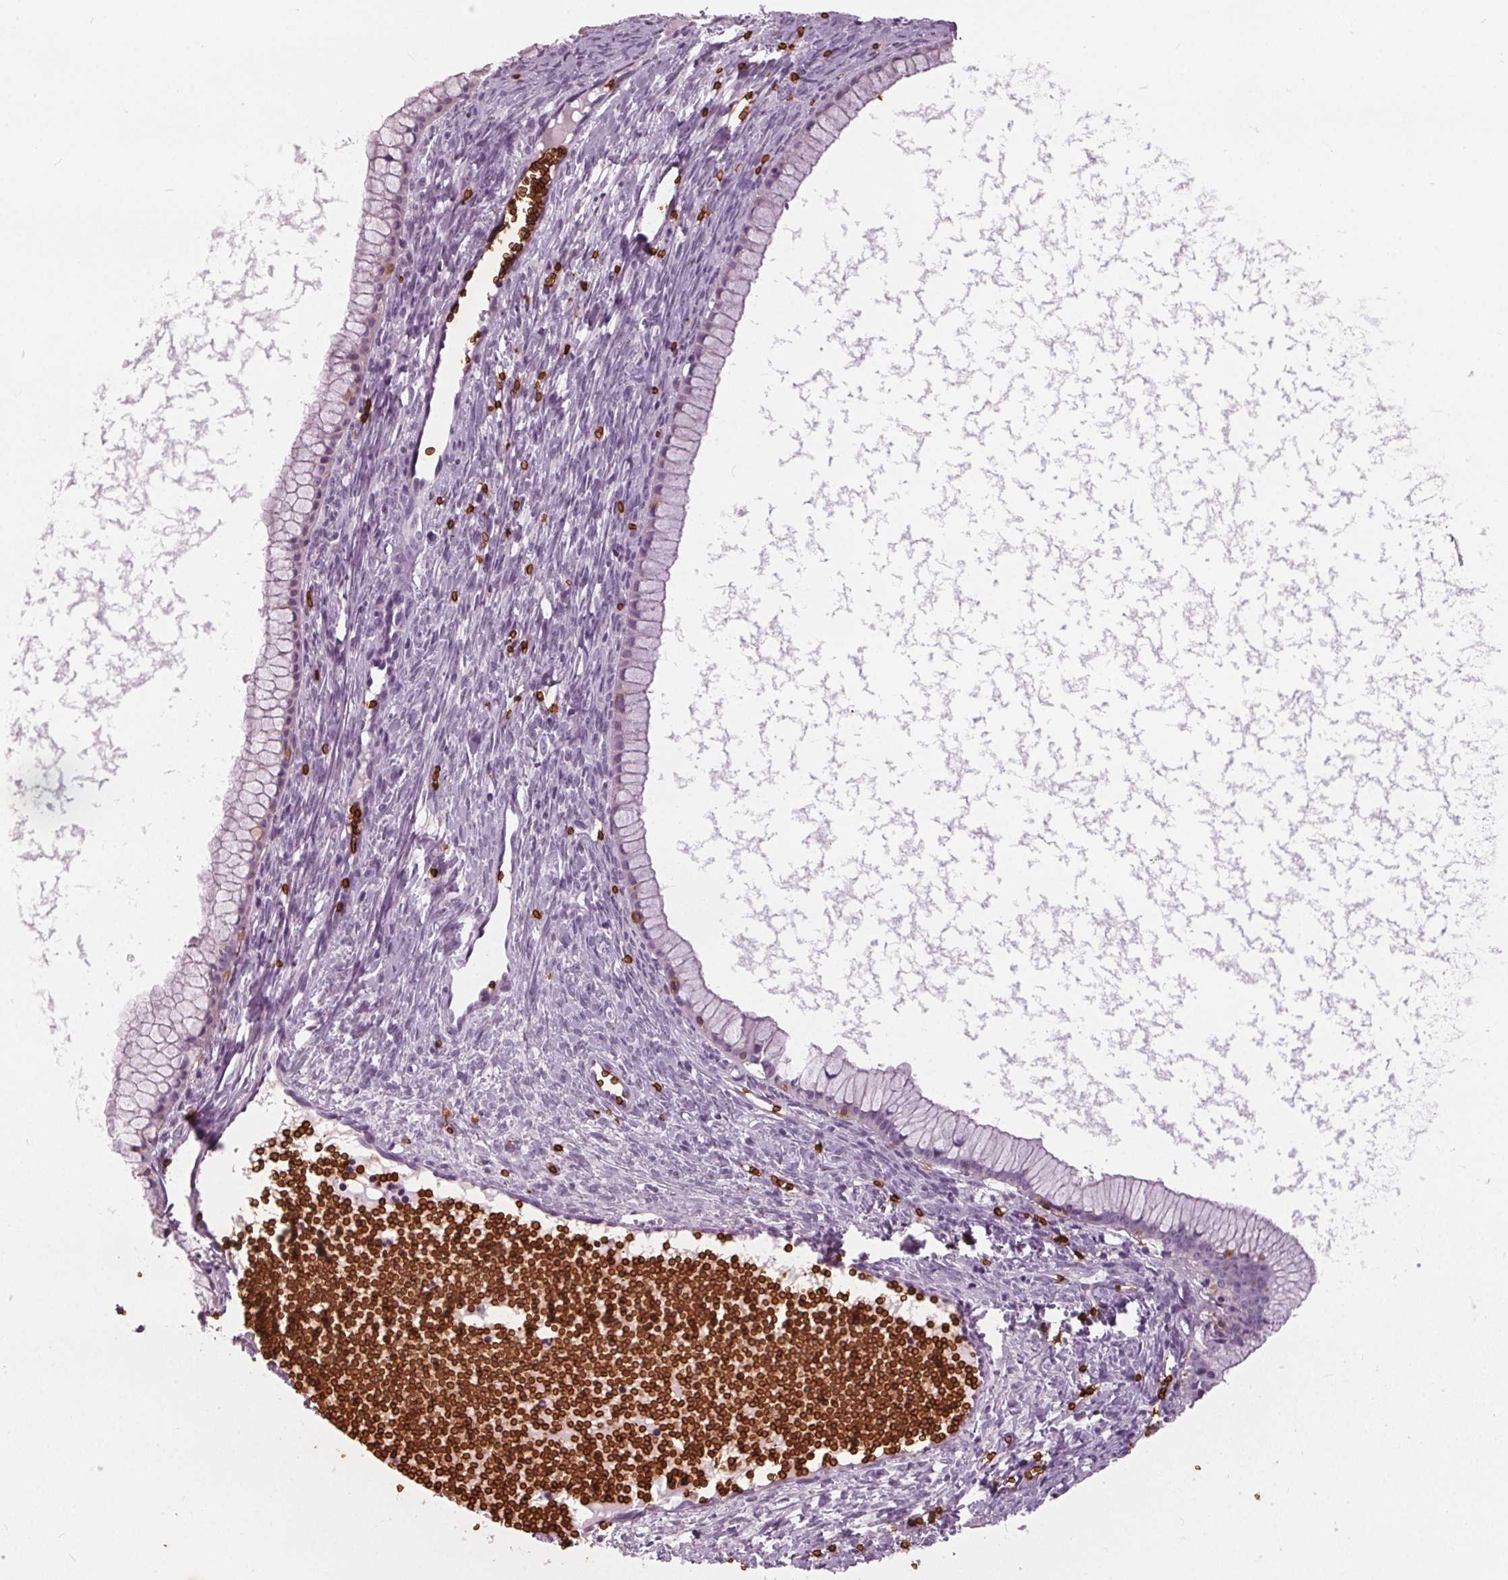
{"staining": {"intensity": "negative", "quantity": "none", "location": "none"}, "tissue": "ovarian cancer", "cell_type": "Tumor cells", "image_type": "cancer", "snomed": [{"axis": "morphology", "description": "Cystadenocarcinoma, mucinous, NOS"}, {"axis": "topography", "description": "Ovary"}], "caption": "The IHC micrograph has no significant expression in tumor cells of ovarian cancer (mucinous cystadenocarcinoma) tissue.", "gene": "SLC4A1", "patient": {"sex": "female", "age": 41}}